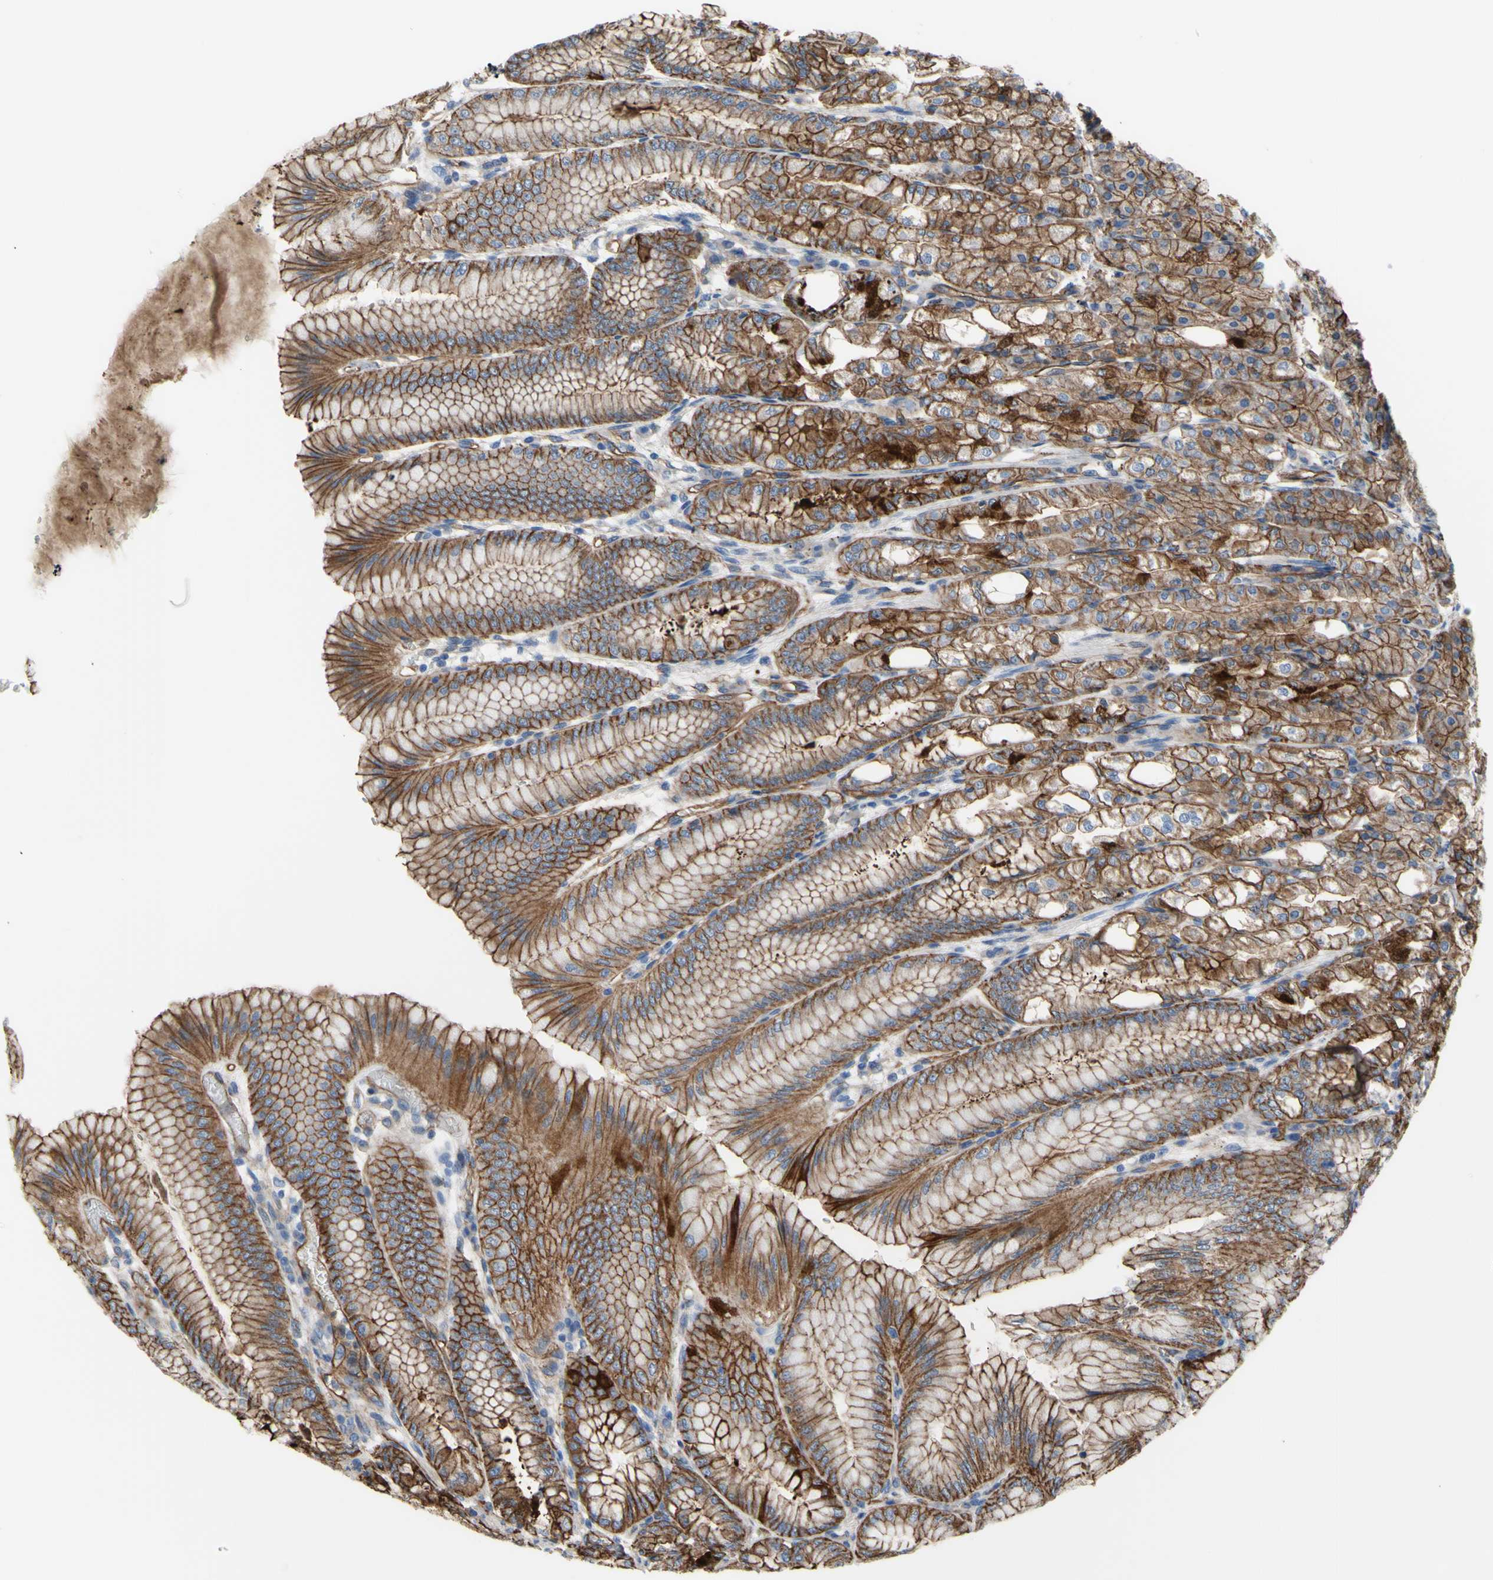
{"staining": {"intensity": "strong", "quantity": ">75%", "location": "cytoplasmic/membranous"}, "tissue": "stomach", "cell_type": "Glandular cells", "image_type": "normal", "snomed": [{"axis": "morphology", "description": "Normal tissue, NOS"}, {"axis": "topography", "description": "Stomach, lower"}], "caption": "A micrograph of human stomach stained for a protein displays strong cytoplasmic/membranous brown staining in glandular cells. The staining was performed using DAB to visualize the protein expression in brown, while the nuclei were stained in blue with hematoxylin (Magnification: 20x).", "gene": "TPBG", "patient": {"sex": "male", "age": 71}}